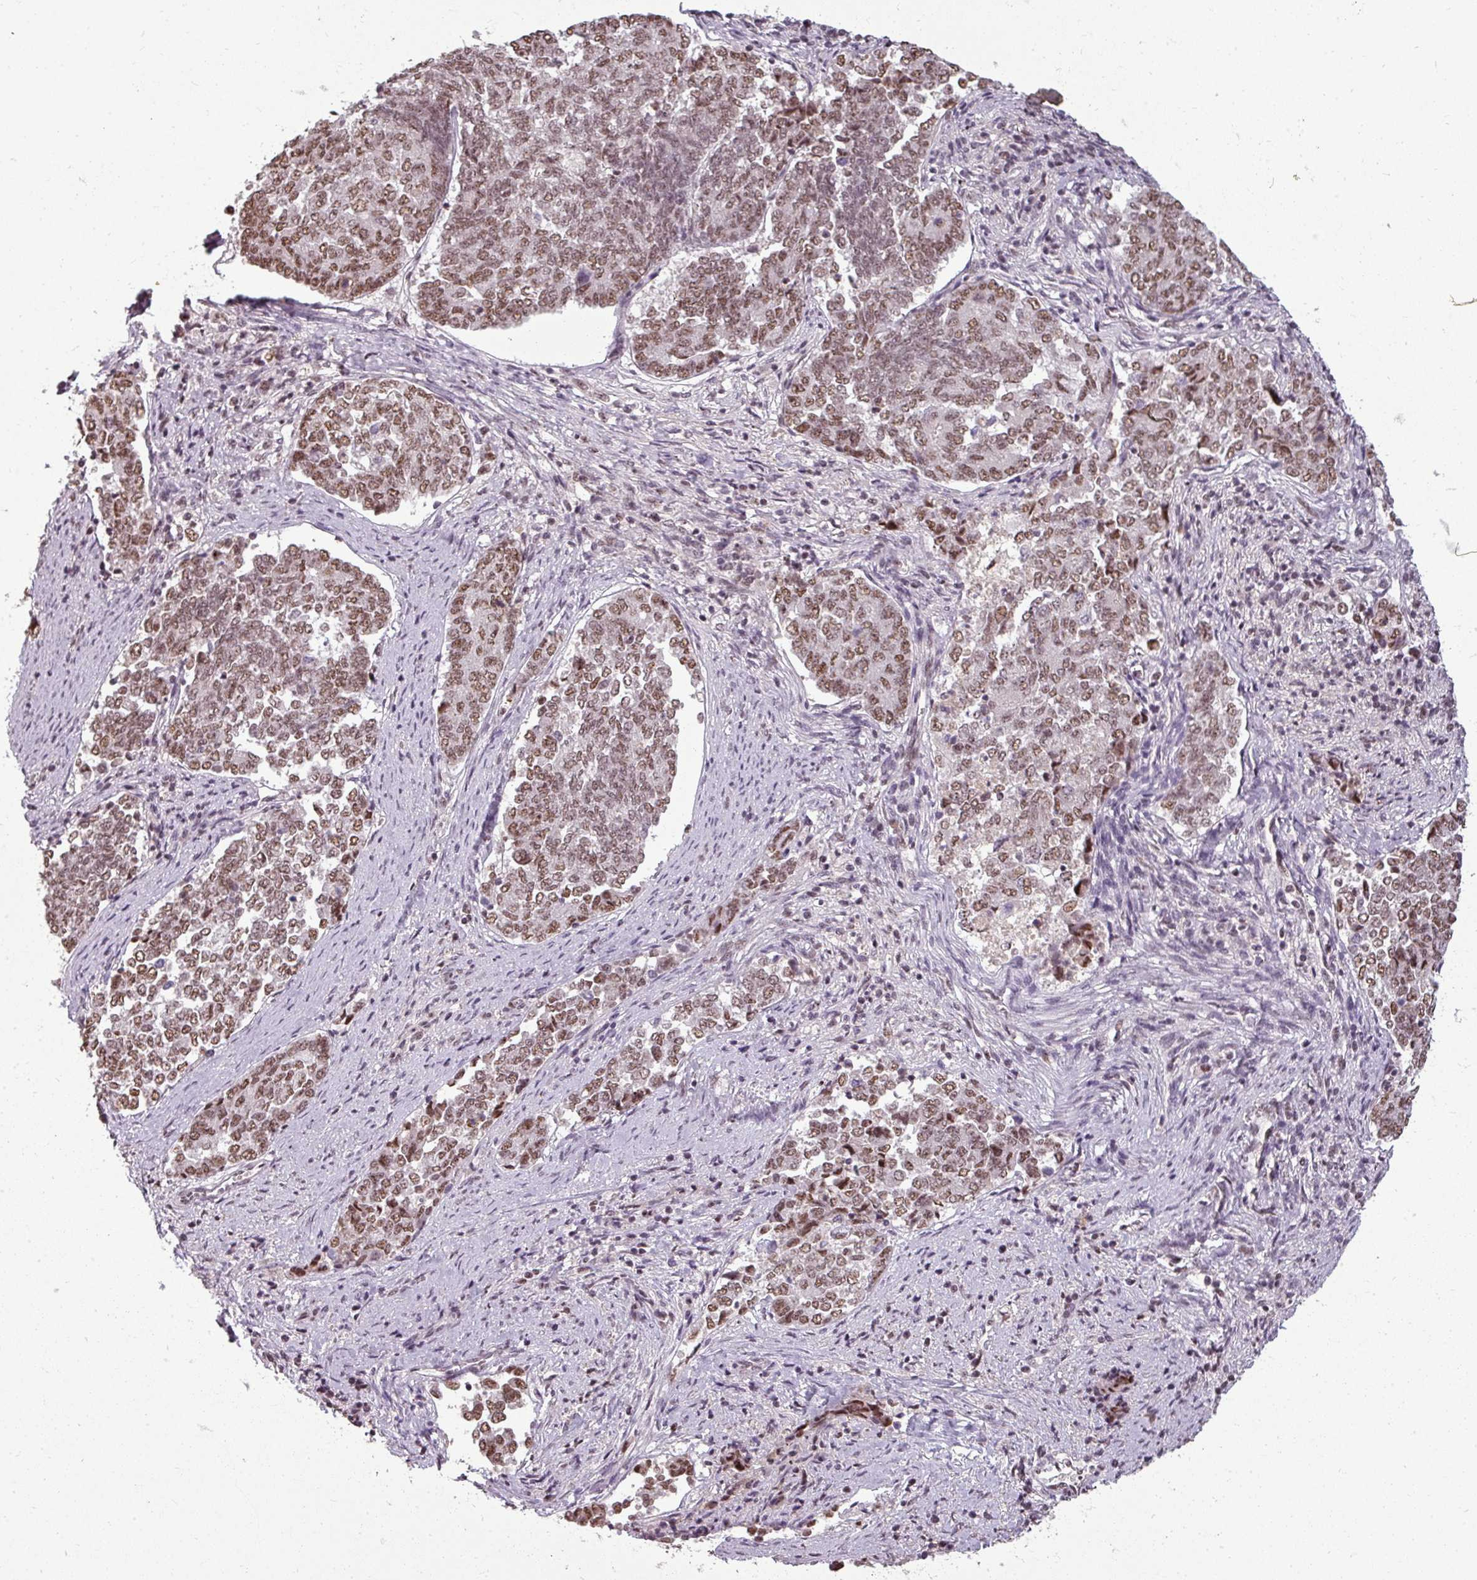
{"staining": {"intensity": "moderate", "quantity": ">75%", "location": "nuclear"}, "tissue": "endometrial cancer", "cell_type": "Tumor cells", "image_type": "cancer", "snomed": [{"axis": "morphology", "description": "Adenocarcinoma, NOS"}, {"axis": "topography", "description": "Endometrium"}], "caption": "Immunohistochemistry (IHC) micrograph of neoplastic tissue: human endometrial cancer stained using immunohistochemistry exhibits medium levels of moderate protein expression localized specifically in the nuclear of tumor cells, appearing as a nuclear brown color.", "gene": "BCAS3", "patient": {"sex": "female", "age": 80}}